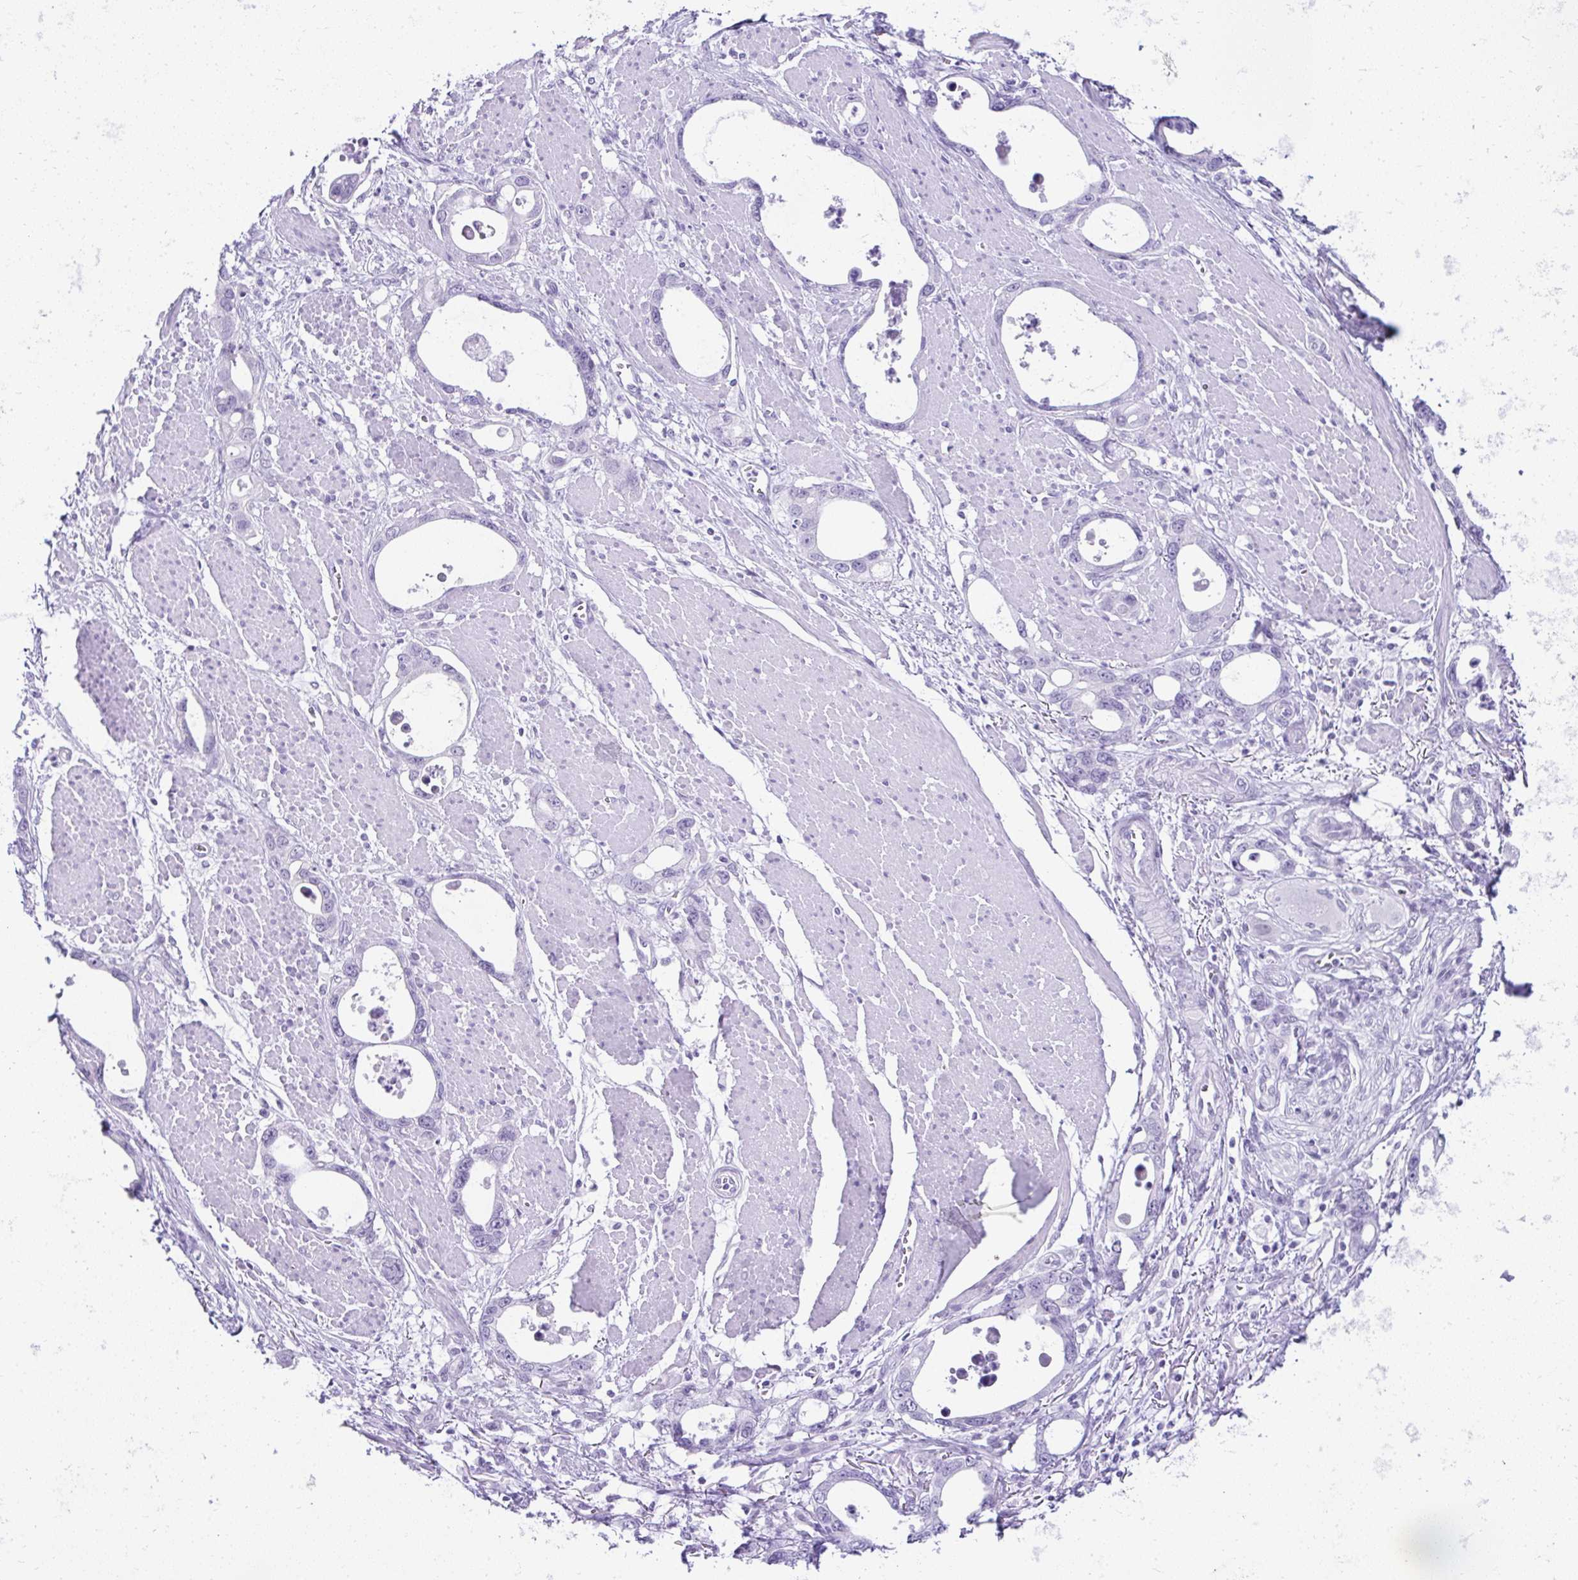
{"staining": {"intensity": "negative", "quantity": "none", "location": "none"}, "tissue": "stomach cancer", "cell_type": "Tumor cells", "image_type": "cancer", "snomed": [{"axis": "morphology", "description": "Adenocarcinoma, NOS"}, {"axis": "topography", "description": "Stomach, upper"}], "caption": "Histopathology image shows no significant protein positivity in tumor cells of stomach cancer (adenocarcinoma).", "gene": "RNF183", "patient": {"sex": "male", "age": 74}}